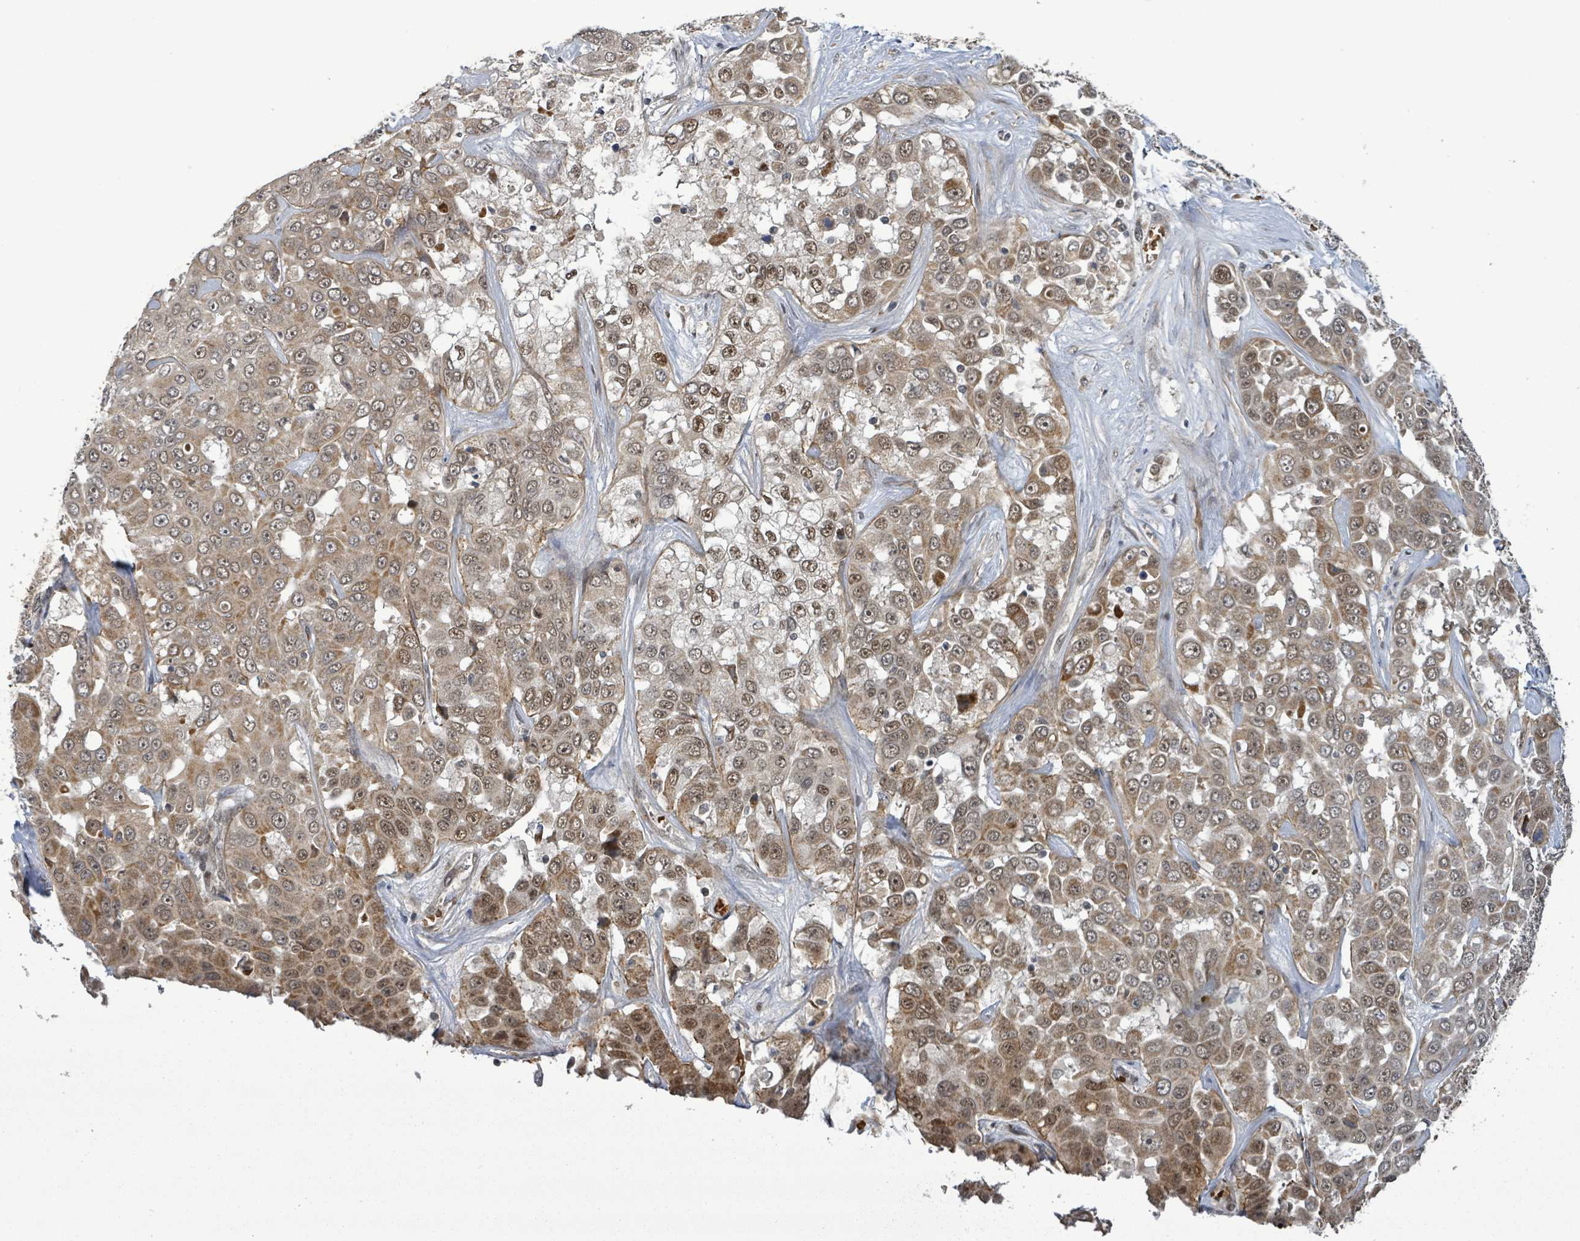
{"staining": {"intensity": "moderate", "quantity": ">75%", "location": "cytoplasmic/membranous,nuclear"}, "tissue": "liver cancer", "cell_type": "Tumor cells", "image_type": "cancer", "snomed": [{"axis": "morphology", "description": "Cholangiocarcinoma"}, {"axis": "topography", "description": "Liver"}], "caption": "The histopathology image displays immunohistochemical staining of liver cancer. There is moderate cytoplasmic/membranous and nuclear staining is appreciated in about >75% of tumor cells. Immunohistochemistry stains the protein in brown and the nuclei are stained blue.", "gene": "PATZ1", "patient": {"sex": "female", "age": 52}}